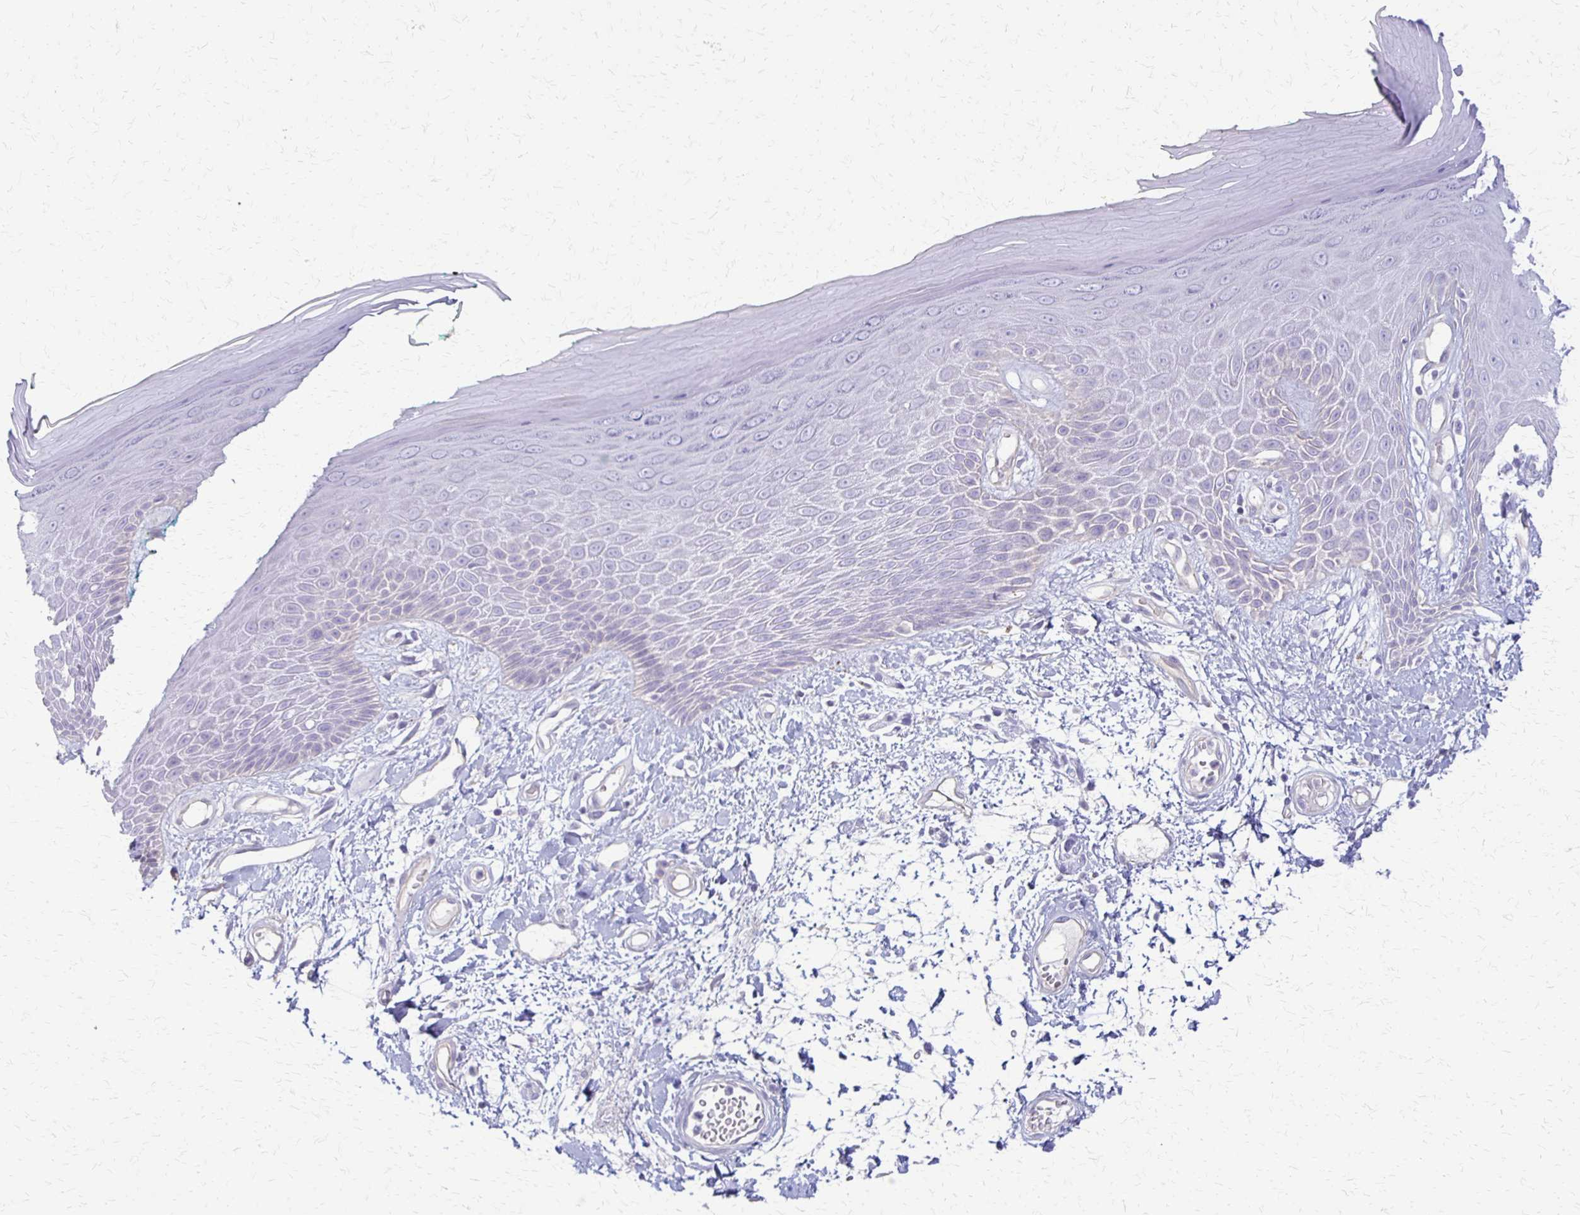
{"staining": {"intensity": "negative", "quantity": "none", "location": "none"}, "tissue": "skin", "cell_type": "Epidermal cells", "image_type": "normal", "snomed": [{"axis": "morphology", "description": "Normal tissue, NOS"}, {"axis": "topography", "description": "Anal"}, {"axis": "topography", "description": "Peripheral nerve tissue"}], "caption": "Skin stained for a protein using IHC shows no expression epidermal cells.", "gene": "RHOC", "patient": {"sex": "male", "age": 78}}